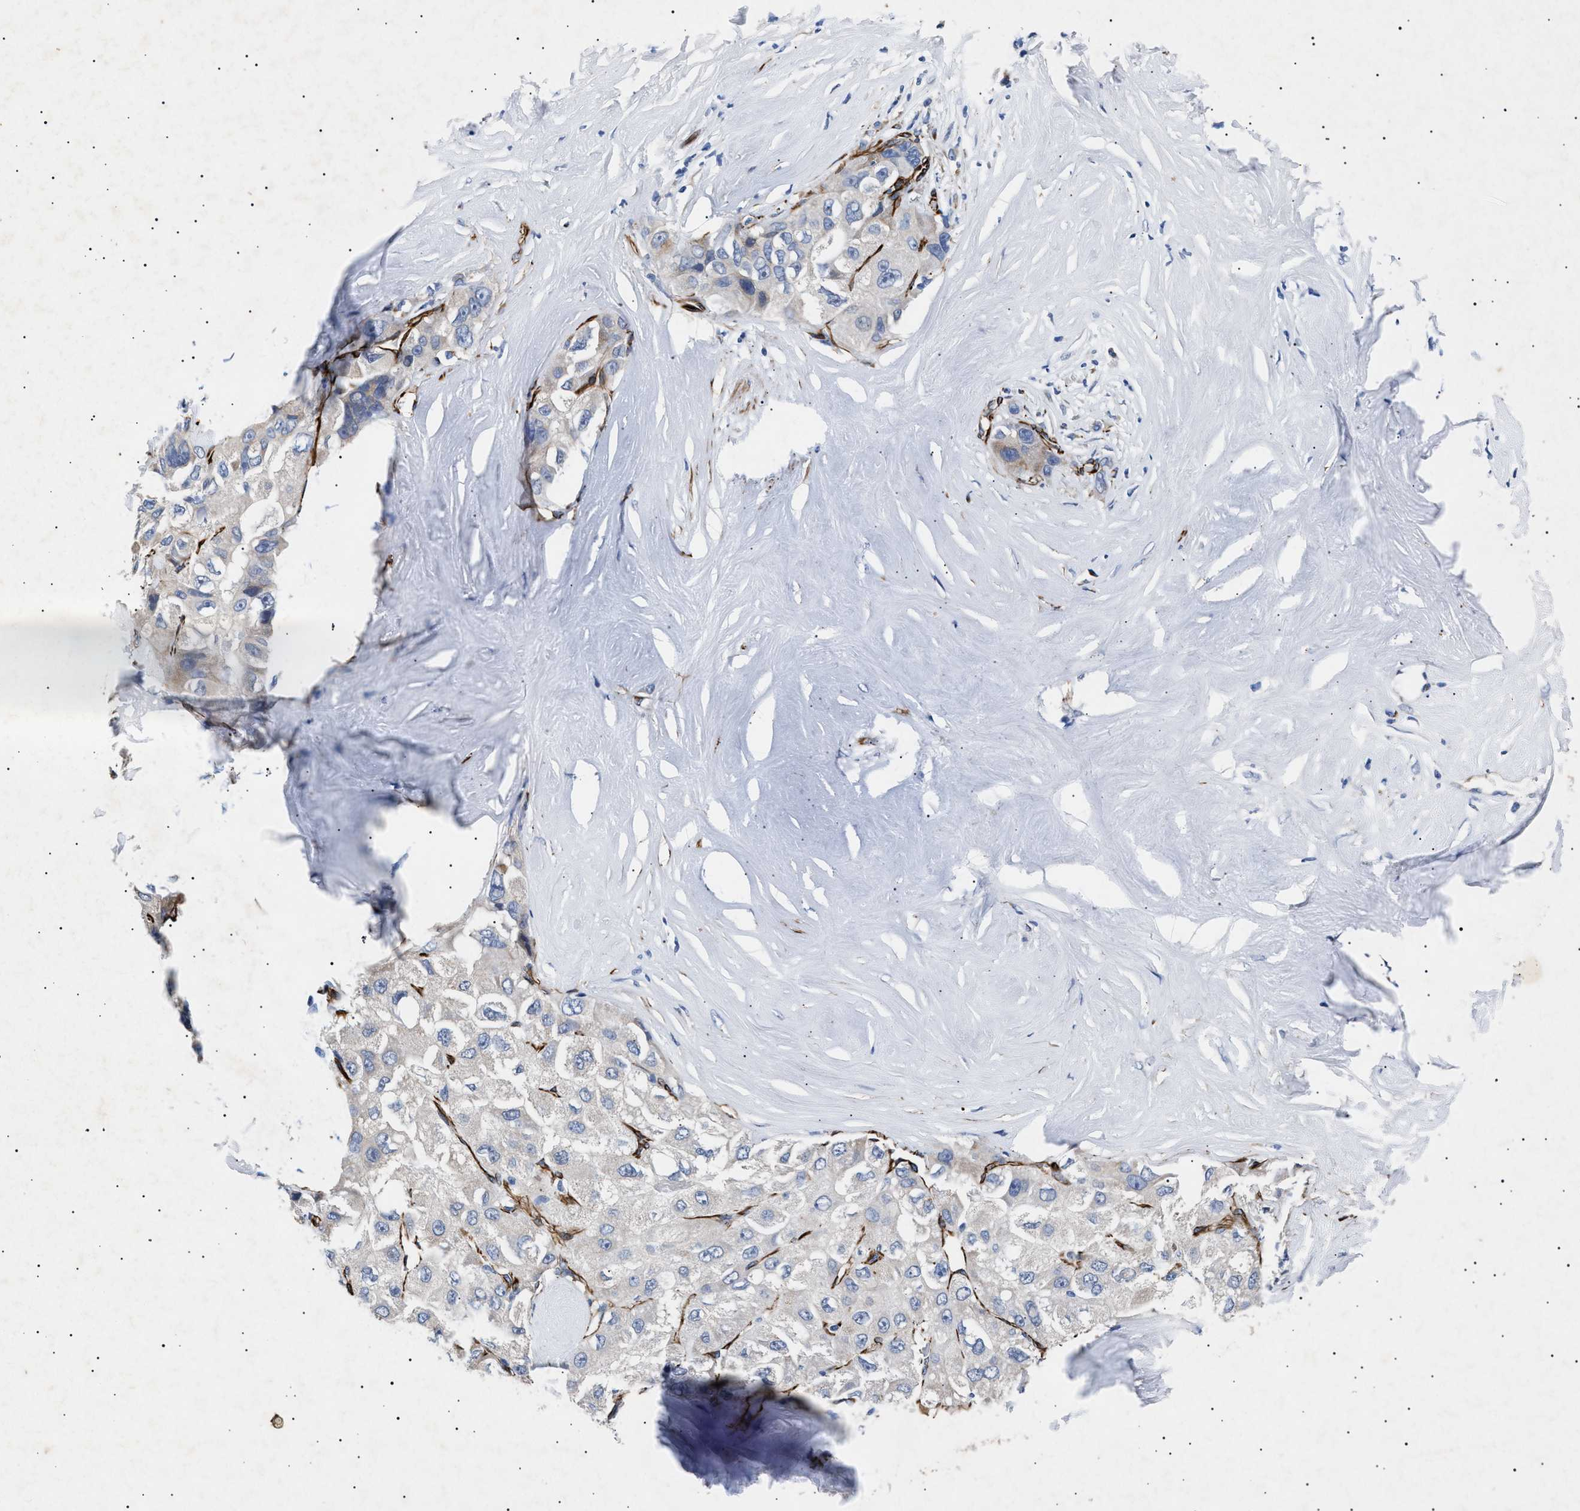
{"staining": {"intensity": "negative", "quantity": "none", "location": "none"}, "tissue": "liver cancer", "cell_type": "Tumor cells", "image_type": "cancer", "snomed": [{"axis": "morphology", "description": "Carcinoma, Hepatocellular, NOS"}, {"axis": "topography", "description": "Liver"}], "caption": "Photomicrograph shows no protein positivity in tumor cells of liver hepatocellular carcinoma tissue. Brightfield microscopy of immunohistochemistry (IHC) stained with DAB (3,3'-diaminobenzidine) (brown) and hematoxylin (blue), captured at high magnification.", "gene": "OLFML2A", "patient": {"sex": "male", "age": 80}}